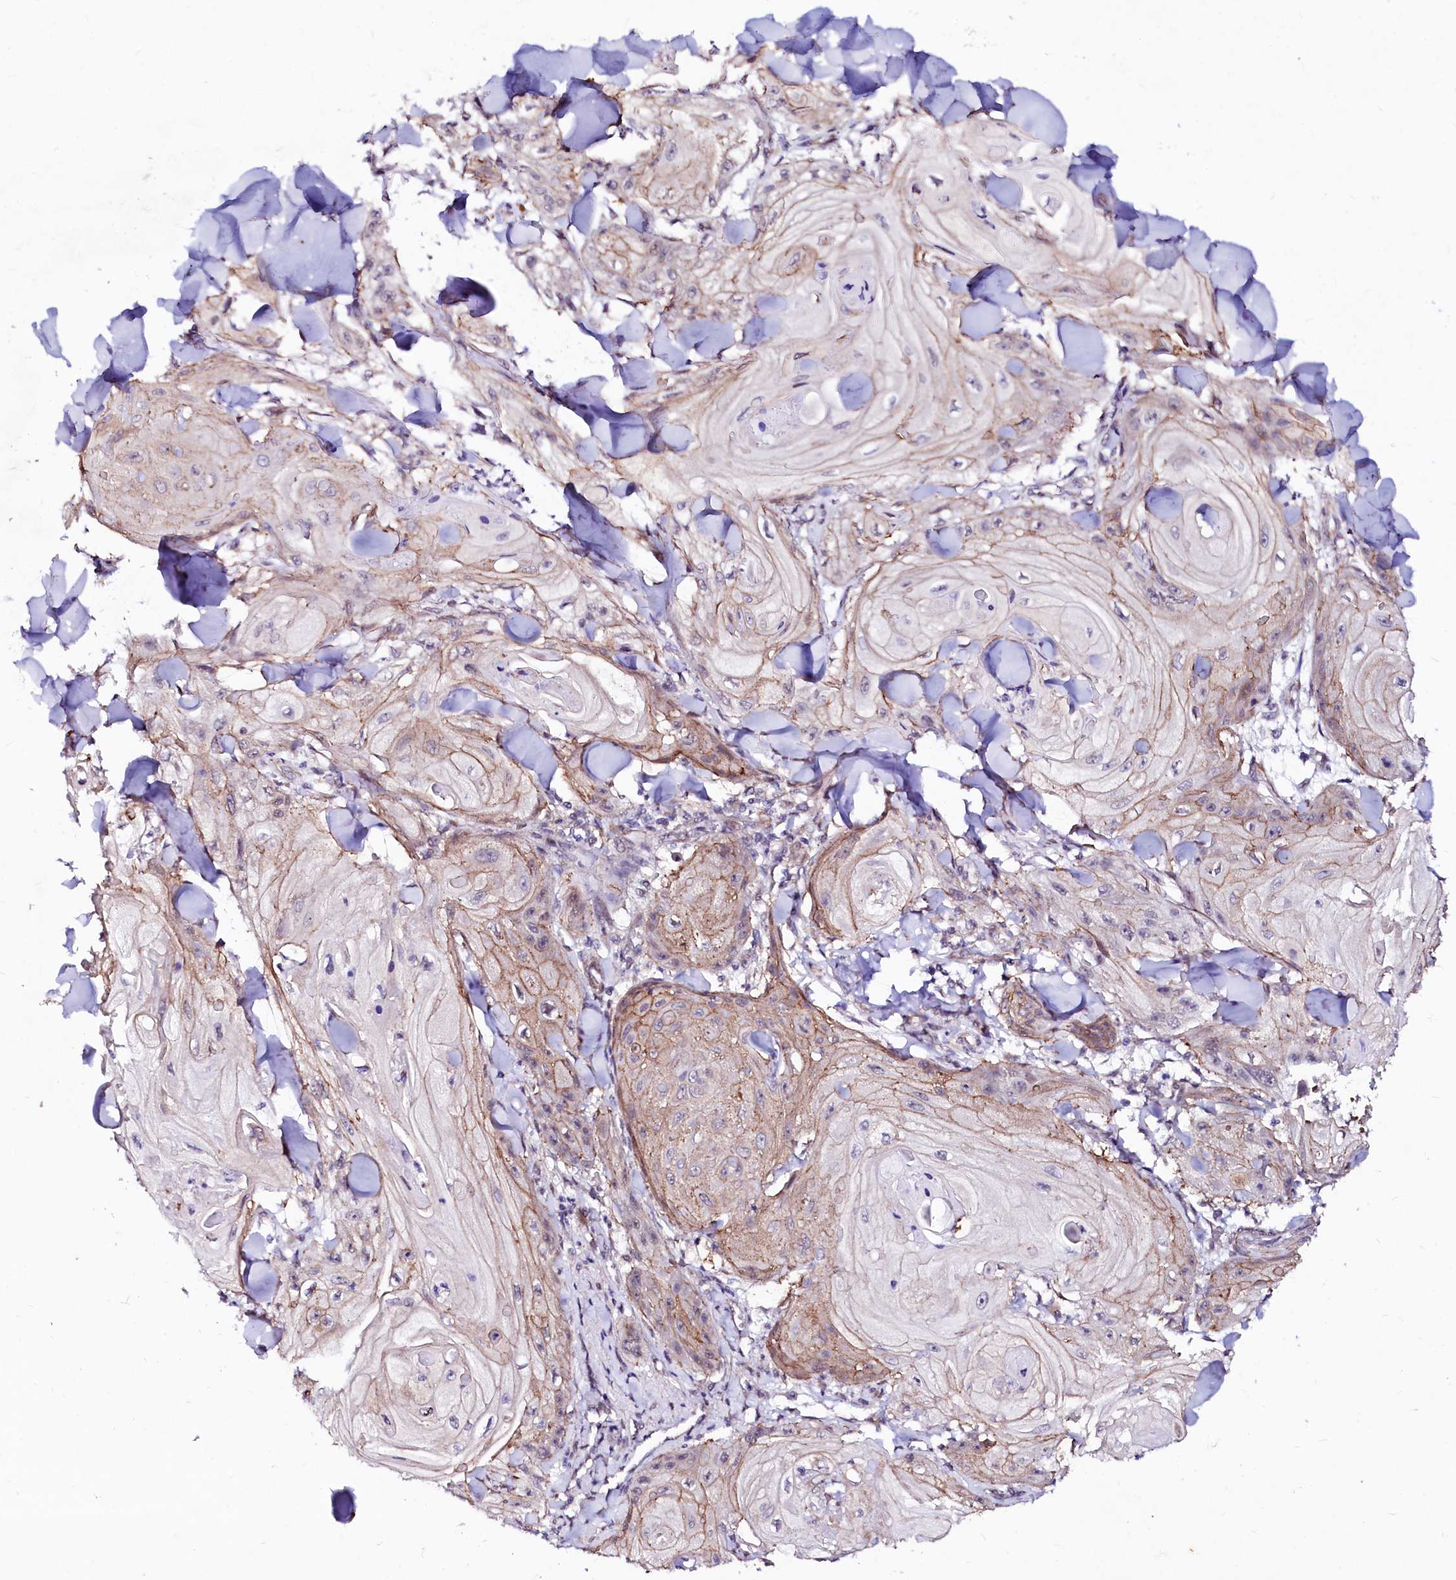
{"staining": {"intensity": "moderate", "quantity": "25%-75%", "location": "cytoplasmic/membranous"}, "tissue": "skin cancer", "cell_type": "Tumor cells", "image_type": "cancer", "snomed": [{"axis": "morphology", "description": "Squamous cell carcinoma, NOS"}, {"axis": "topography", "description": "Skin"}], "caption": "Immunohistochemical staining of skin cancer reveals medium levels of moderate cytoplasmic/membranous expression in about 25%-75% of tumor cells.", "gene": "GPR176", "patient": {"sex": "male", "age": 74}}